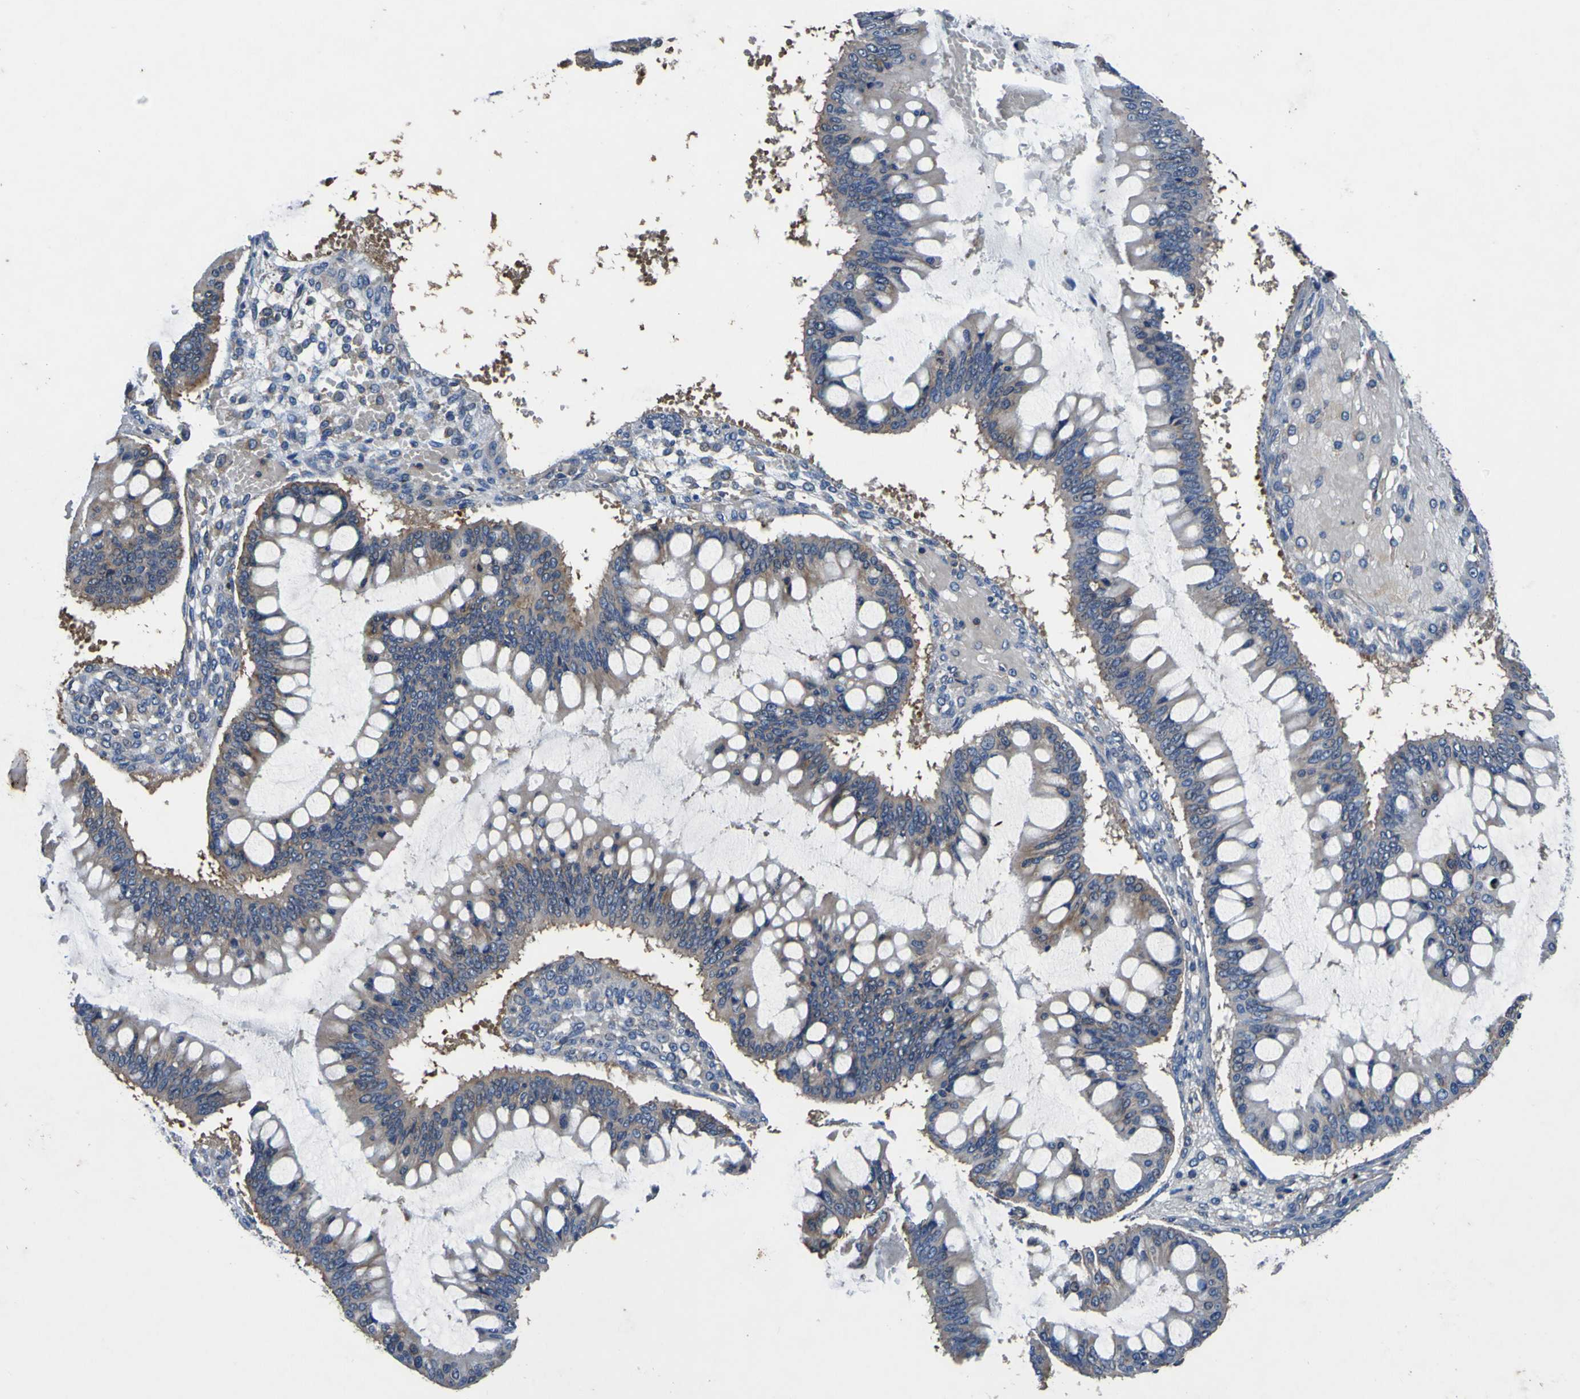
{"staining": {"intensity": "weak", "quantity": ">75%", "location": "cytoplasmic/membranous"}, "tissue": "ovarian cancer", "cell_type": "Tumor cells", "image_type": "cancer", "snomed": [{"axis": "morphology", "description": "Cystadenocarcinoma, mucinous, NOS"}, {"axis": "topography", "description": "Ovary"}], "caption": "IHC photomicrograph of neoplastic tissue: human ovarian cancer (mucinous cystadenocarcinoma) stained using immunohistochemistry (IHC) exhibits low levels of weak protein expression localized specifically in the cytoplasmic/membranous of tumor cells, appearing as a cytoplasmic/membranous brown color.", "gene": "CNR2", "patient": {"sex": "female", "age": 73}}